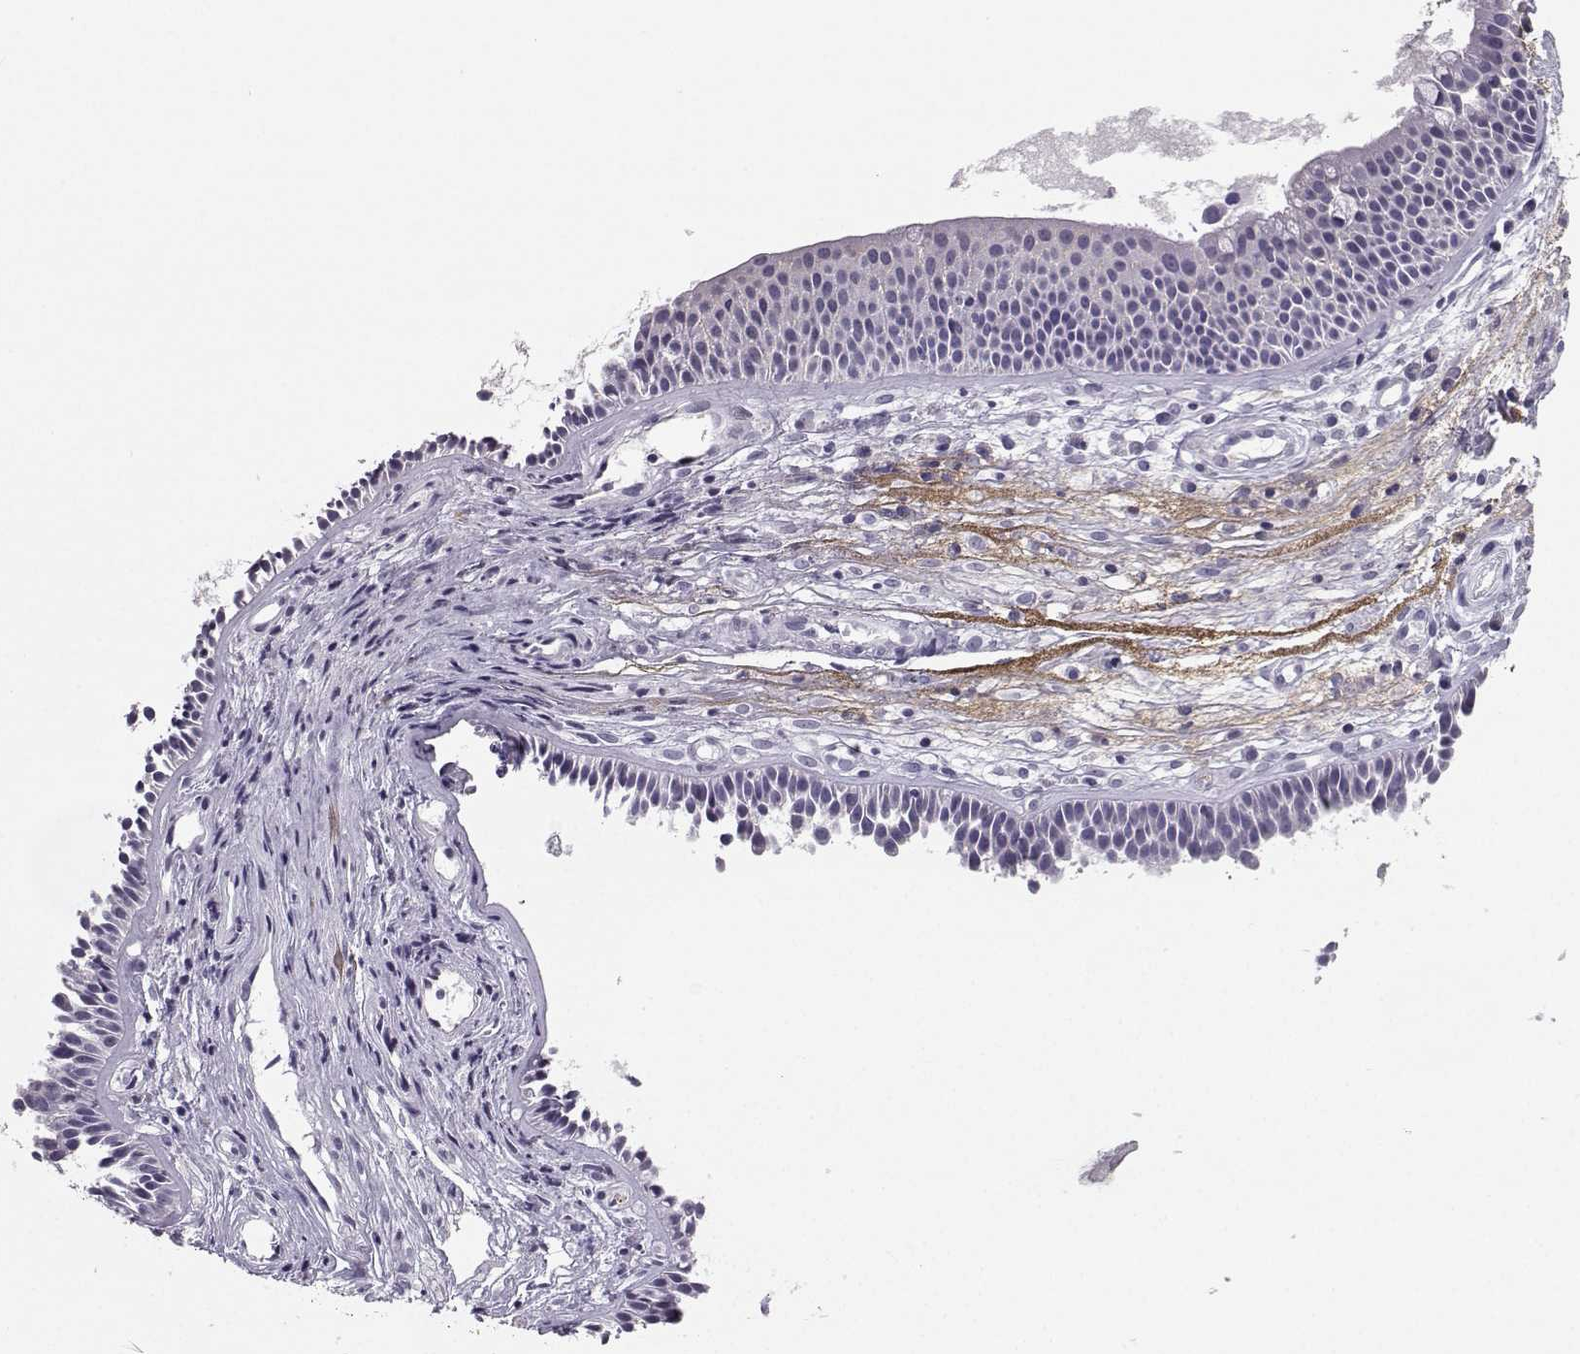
{"staining": {"intensity": "negative", "quantity": "none", "location": "none"}, "tissue": "nasopharynx", "cell_type": "Respiratory epithelial cells", "image_type": "normal", "snomed": [{"axis": "morphology", "description": "Normal tissue, NOS"}, {"axis": "topography", "description": "Nasopharynx"}], "caption": "An image of human nasopharynx is negative for staining in respiratory epithelial cells. The staining was performed using DAB to visualize the protein expression in brown, while the nuclei were stained in blue with hematoxylin (Magnification: 20x).", "gene": "LHX1", "patient": {"sex": "male", "age": 31}}